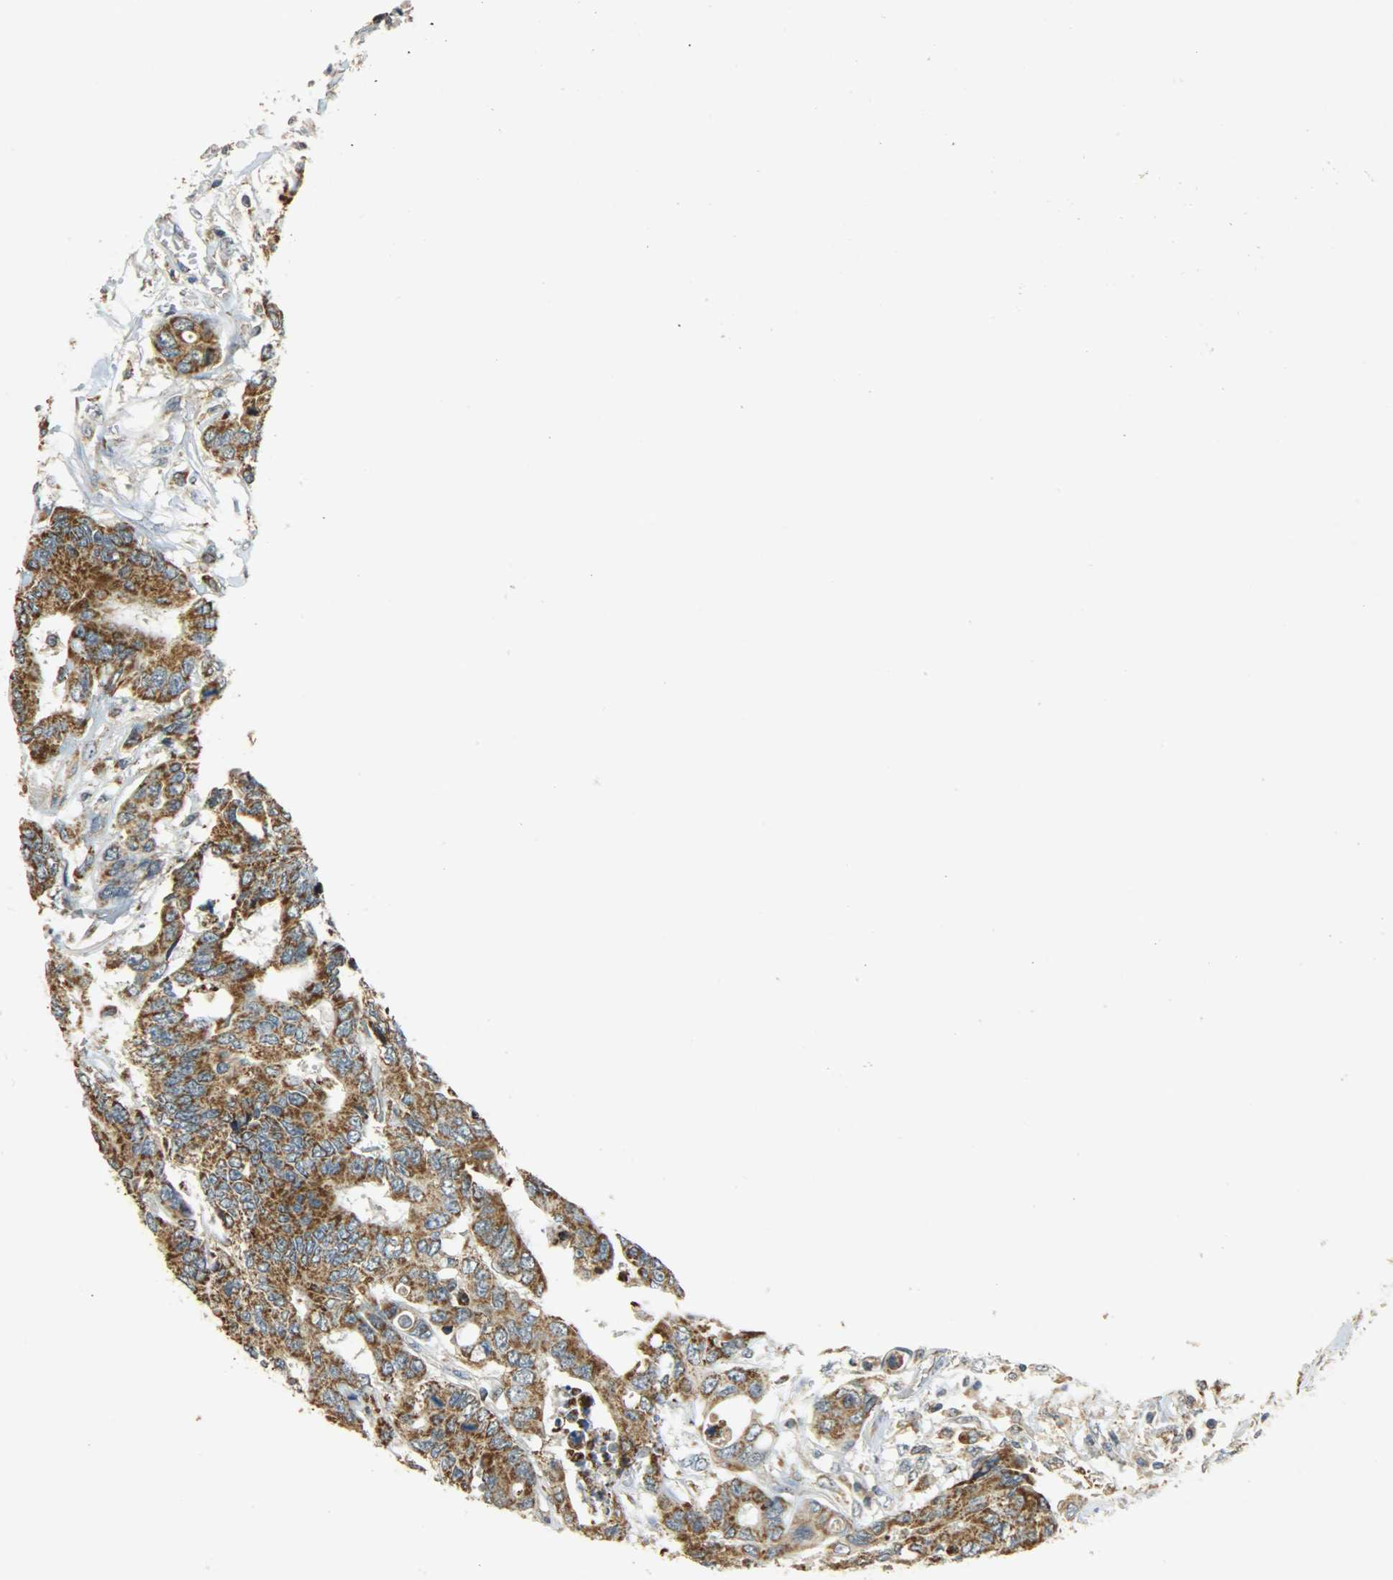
{"staining": {"intensity": "moderate", "quantity": ">75%", "location": "cytoplasmic/membranous"}, "tissue": "colorectal cancer", "cell_type": "Tumor cells", "image_type": "cancer", "snomed": [{"axis": "morphology", "description": "Adenocarcinoma, NOS"}, {"axis": "topography", "description": "Rectum"}], "caption": "Immunohistochemical staining of colorectal cancer (adenocarcinoma) demonstrates medium levels of moderate cytoplasmic/membranous protein positivity in approximately >75% of tumor cells.", "gene": "HDHD5", "patient": {"sex": "male", "age": 55}}